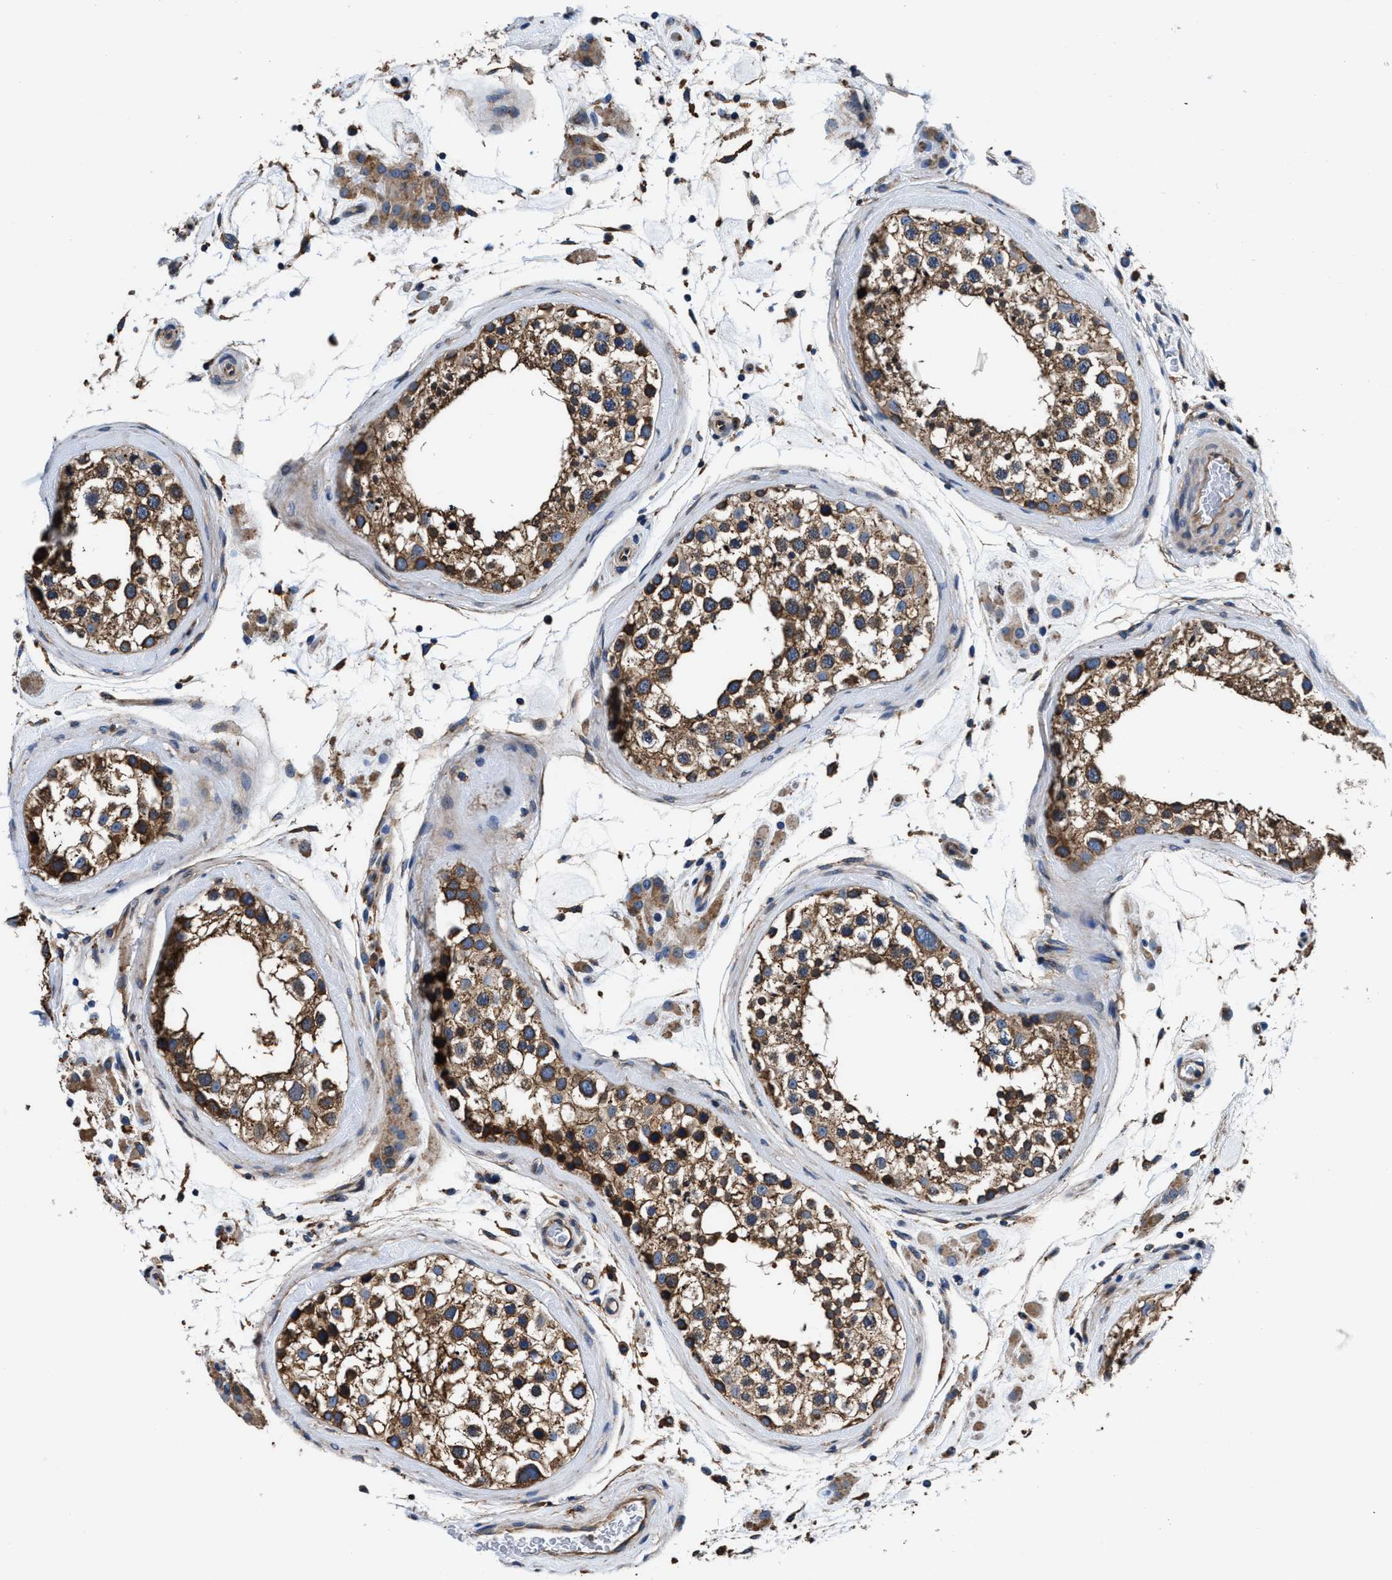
{"staining": {"intensity": "moderate", "quantity": ">75%", "location": "cytoplasmic/membranous"}, "tissue": "testis", "cell_type": "Cells in seminiferous ducts", "image_type": "normal", "snomed": [{"axis": "morphology", "description": "Normal tissue, NOS"}, {"axis": "topography", "description": "Testis"}], "caption": "An image showing moderate cytoplasmic/membranous staining in about >75% of cells in seminiferous ducts in unremarkable testis, as visualized by brown immunohistochemical staining.", "gene": "PPP1R9B", "patient": {"sex": "male", "age": 46}}